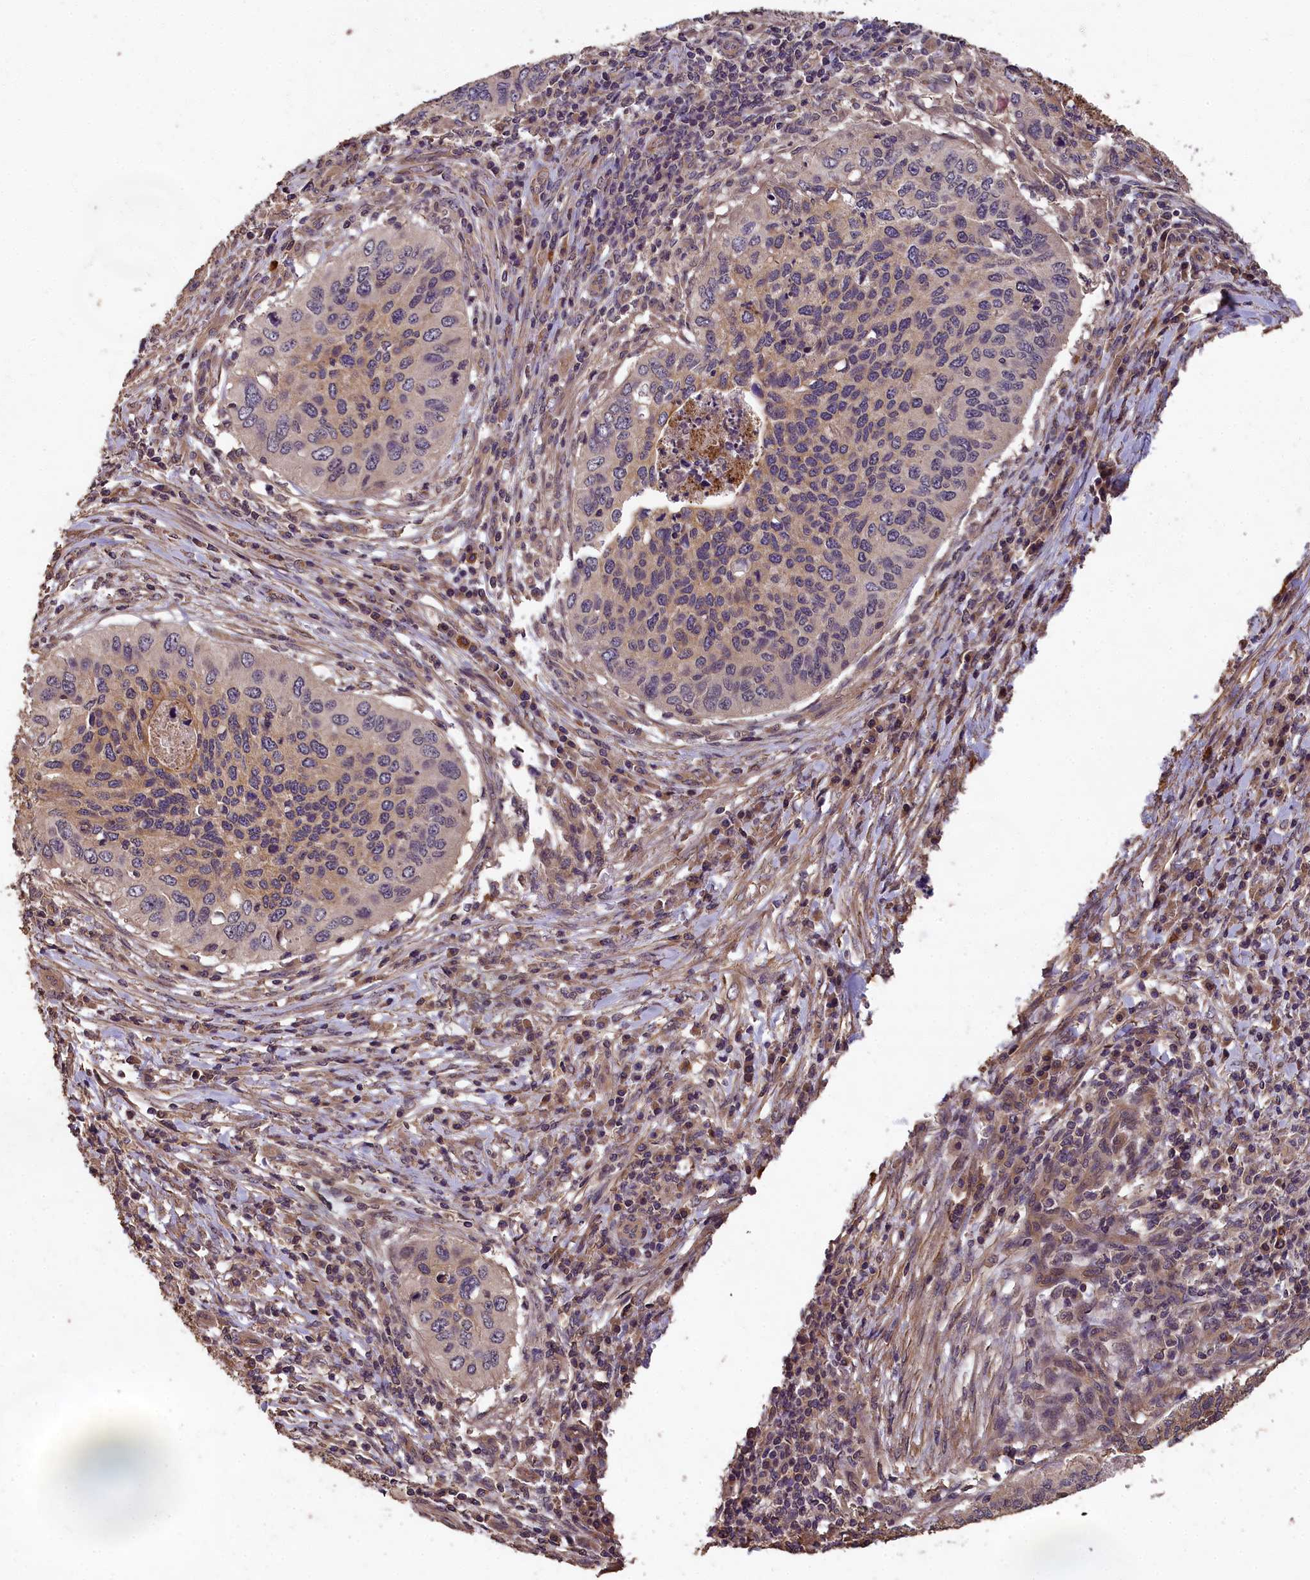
{"staining": {"intensity": "weak", "quantity": "<25%", "location": "cytoplasmic/membranous"}, "tissue": "cervical cancer", "cell_type": "Tumor cells", "image_type": "cancer", "snomed": [{"axis": "morphology", "description": "Squamous cell carcinoma, NOS"}, {"axis": "topography", "description": "Cervix"}], "caption": "DAB immunohistochemical staining of cervical cancer demonstrates no significant expression in tumor cells.", "gene": "CHD9", "patient": {"sex": "female", "age": 38}}